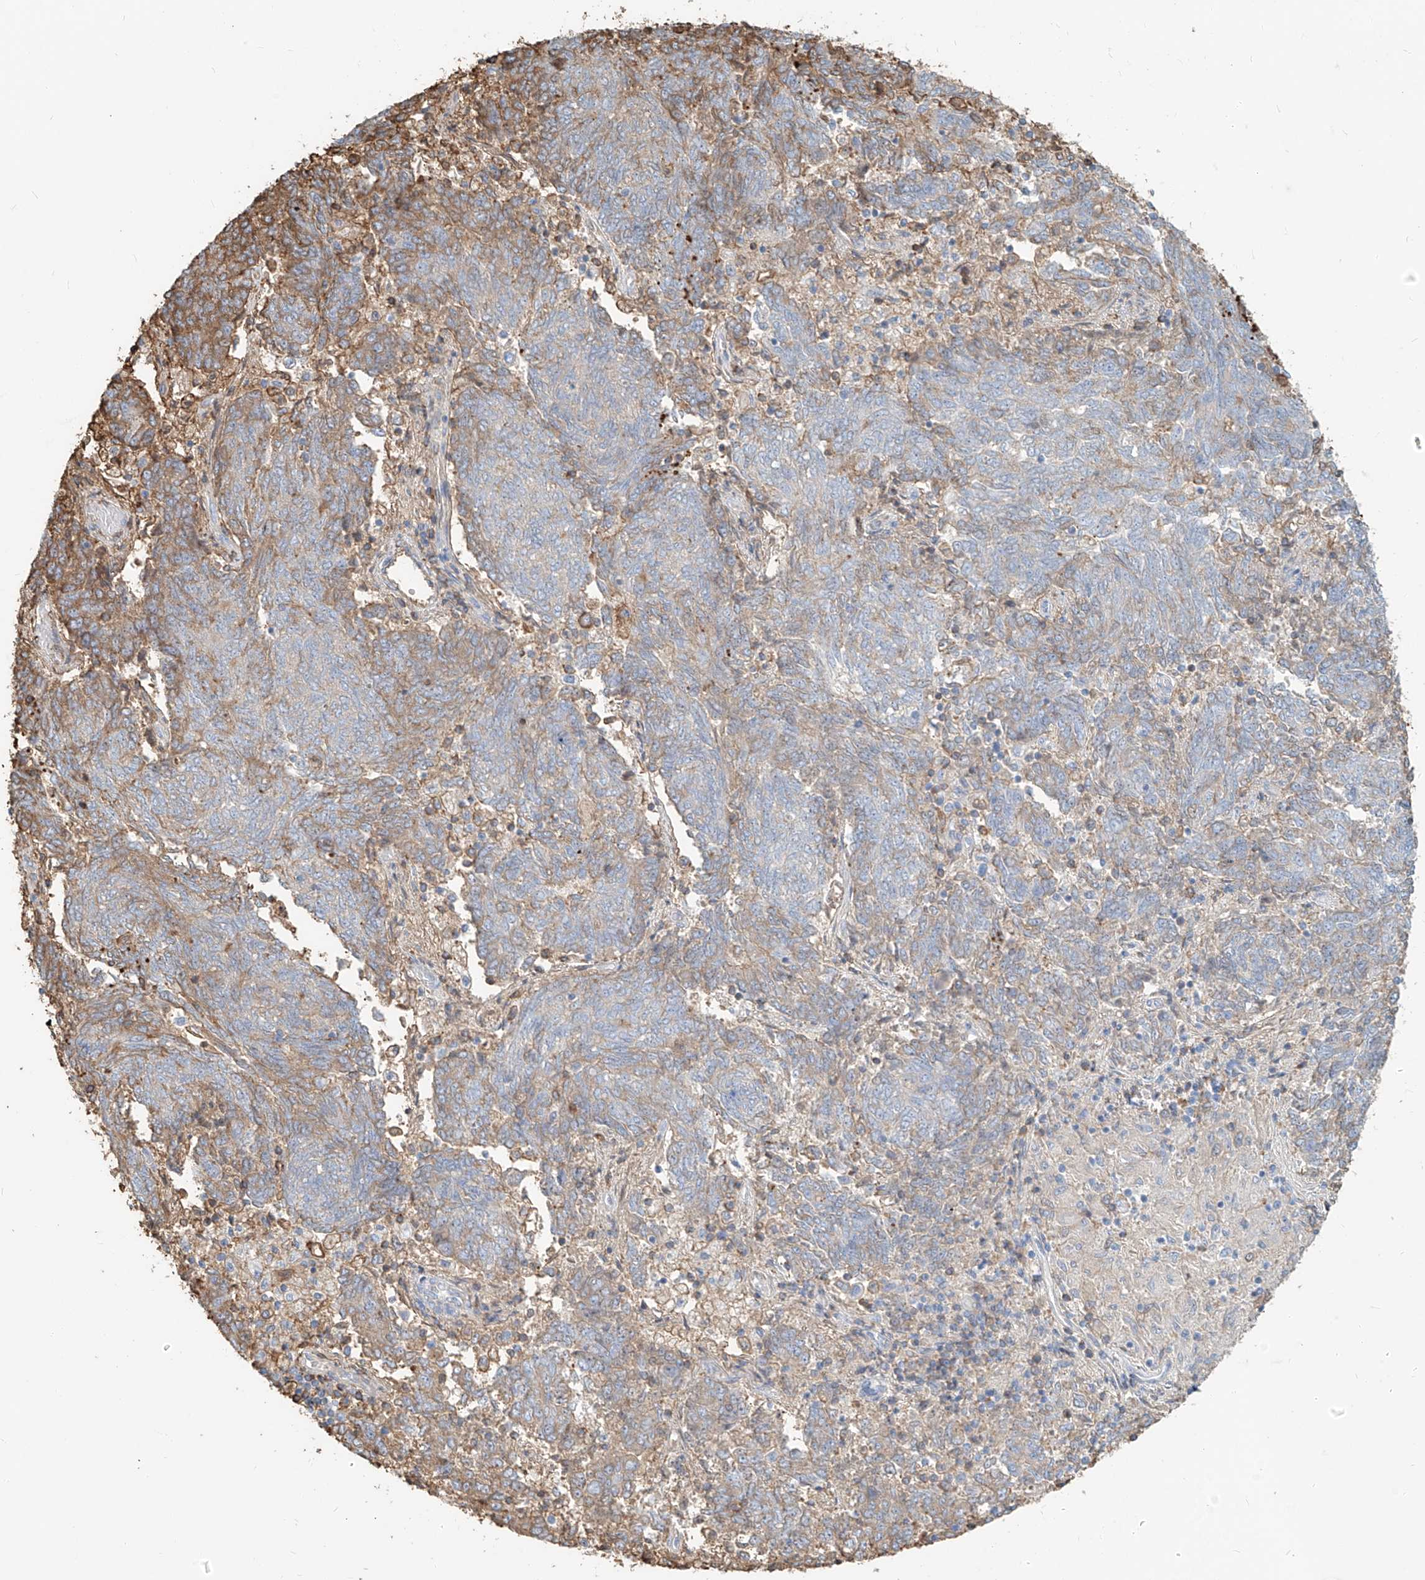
{"staining": {"intensity": "weak", "quantity": "25%-75%", "location": "cytoplasmic/membranous"}, "tissue": "endometrial cancer", "cell_type": "Tumor cells", "image_type": "cancer", "snomed": [{"axis": "morphology", "description": "Adenocarcinoma, NOS"}, {"axis": "topography", "description": "Endometrium"}], "caption": "High-power microscopy captured an IHC photomicrograph of endometrial adenocarcinoma, revealing weak cytoplasmic/membranous staining in approximately 25%-75% of tumor cells.", "gene": "ZFP30", "patient": {"sex": "female", "age": 80}}